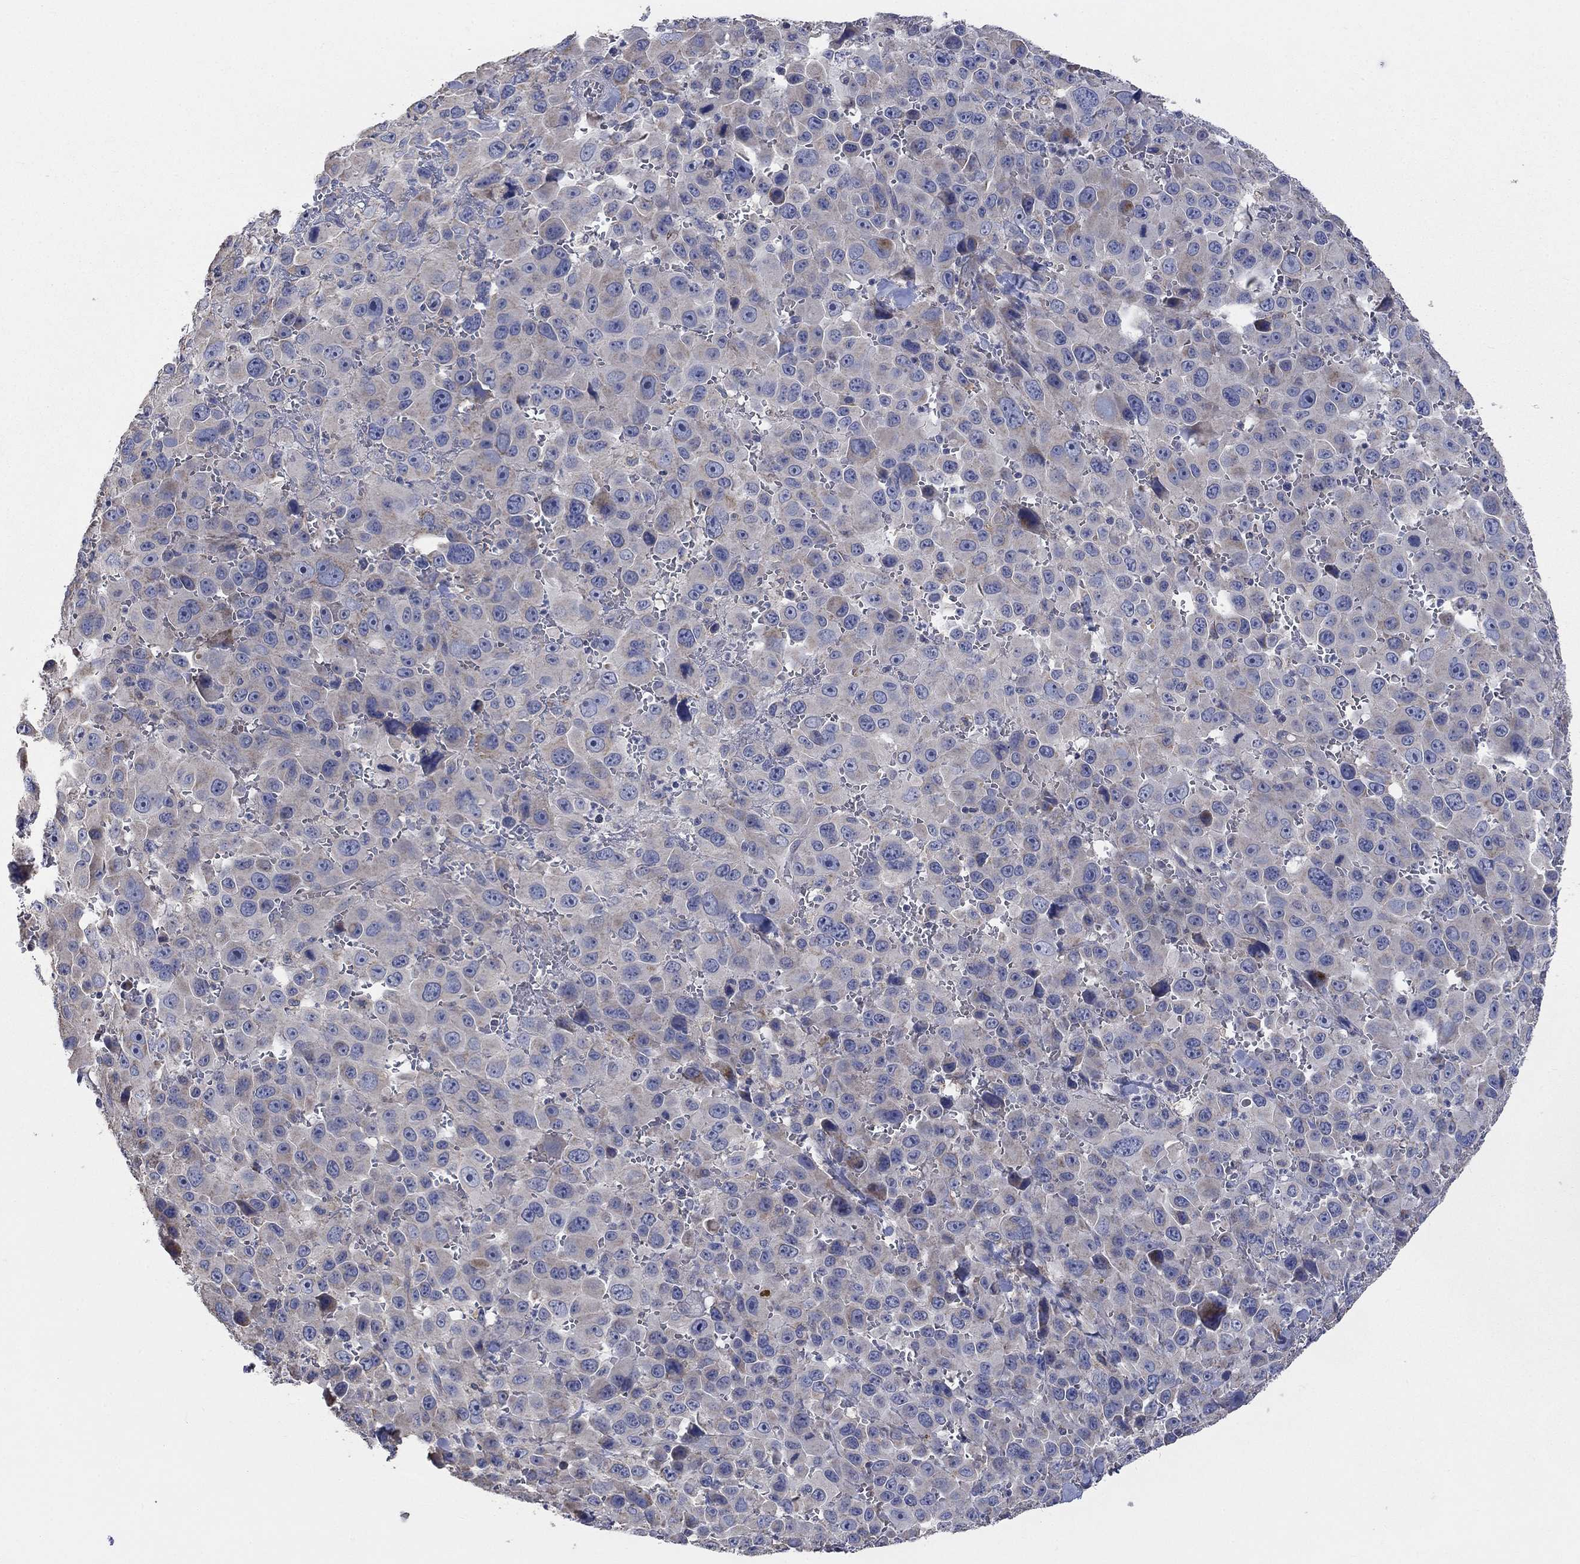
{"staining": {"intensity": "negative", "quantity": "none", "location": "none"}, "tissue": "melanoma", "cell_type": "Tumor cells", "image_type": "cancer", "snomed": [{"axis": "morphology", "description": "Malignant melanoma, NOS"}, {"axis": "topography", "description": "Skin"}], "caption": "DAB immunohistochemical staining of melanoma demonstrates no significant positivity in tumor cells.", "gene": "UGT8", "patient": {"sex": "female", "age": 91}}